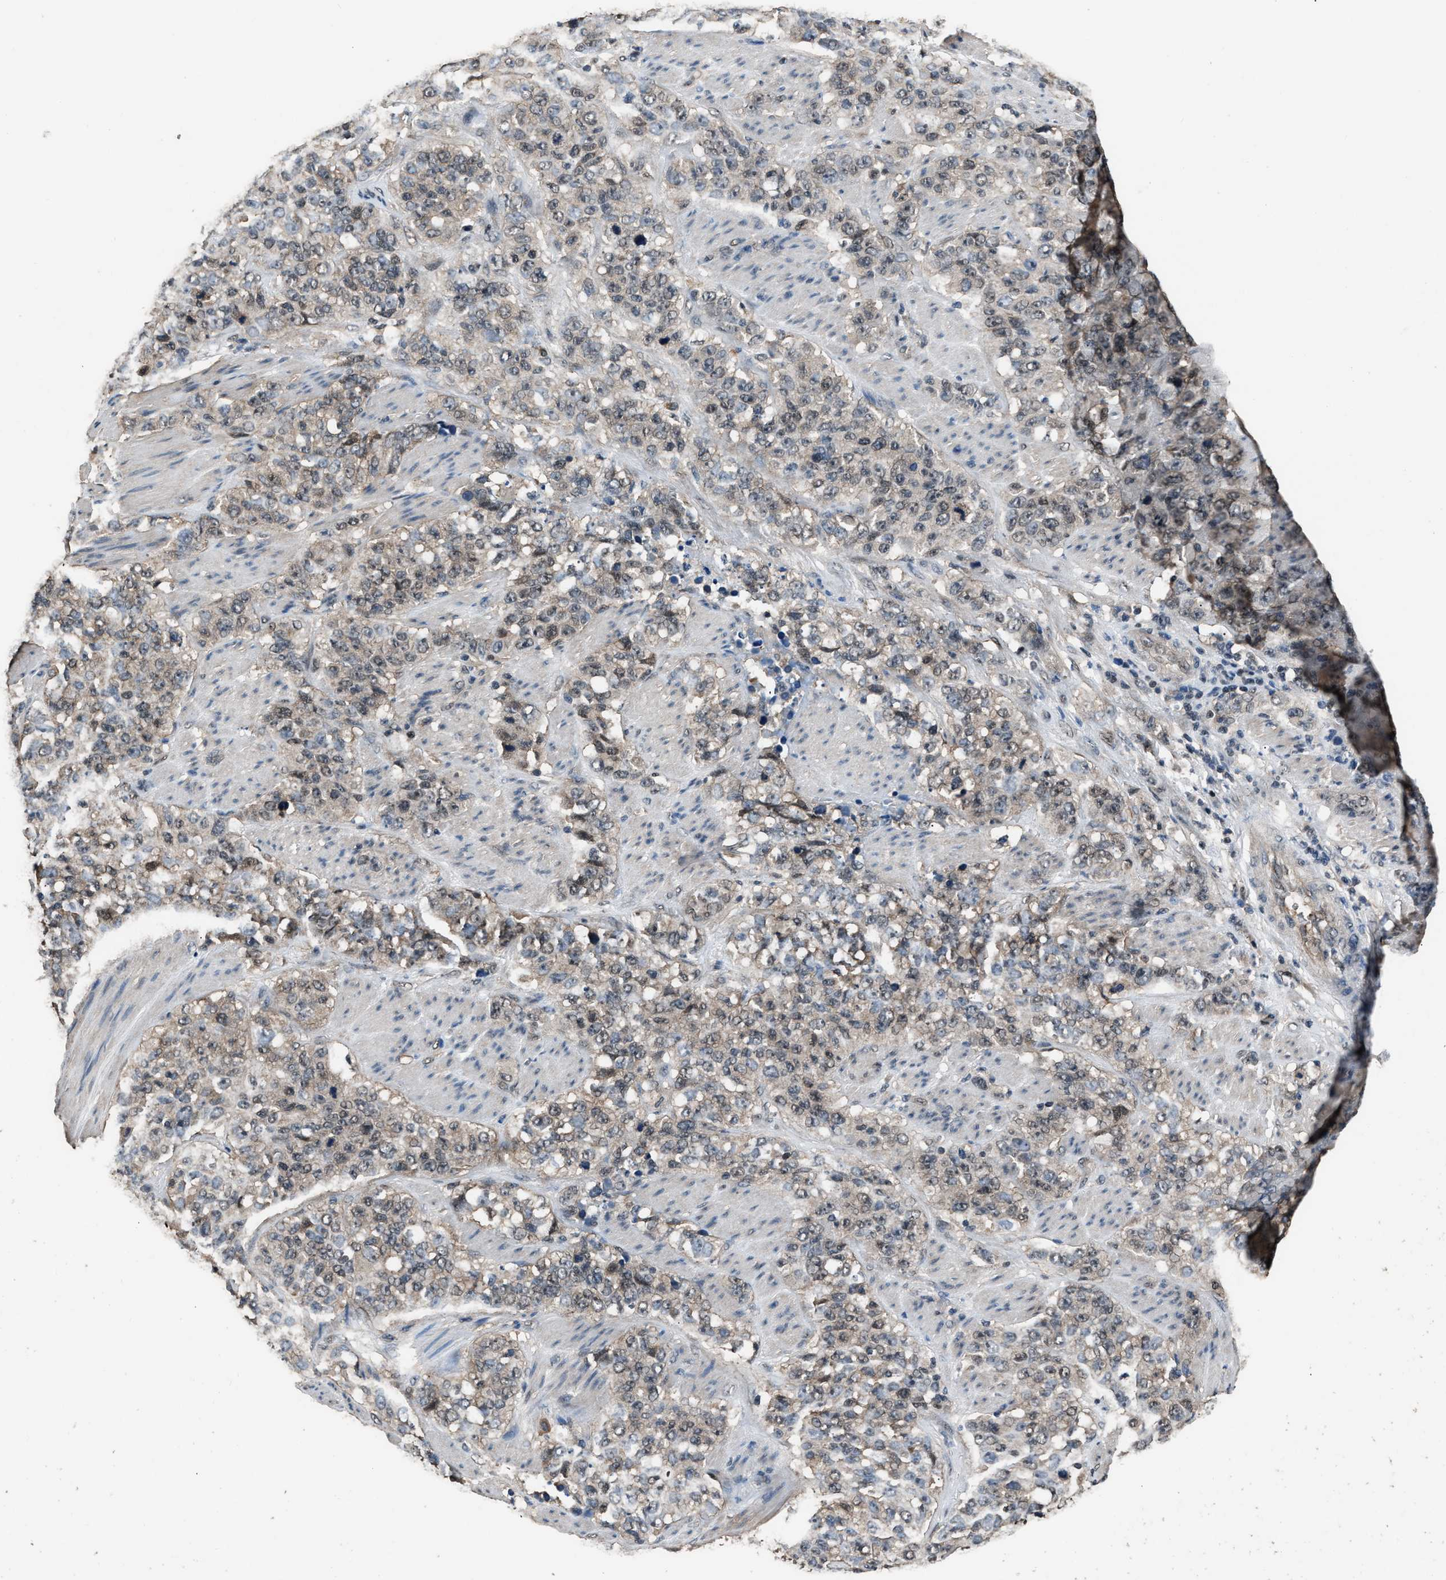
{"staining": {"intensity": "weak", "quantity": "25%-75%", "location": "nuclear"}, "tissue": "stomach cancer", "cell_type": "Tumor cells", "image_type": "cancer", "snomed": [{"axis": "morphology", "description": "Adenocarcinoma, NOS"}, {"axis": "topography", "description": "Stomach"}], "caption": "A photomicrograph of stomach adenocarcinoma stained for a protein reveals weak nuclear brown staining in tumor cells.", "gene": "DFFA", "patient": {"sex": "male", "age": 48}}